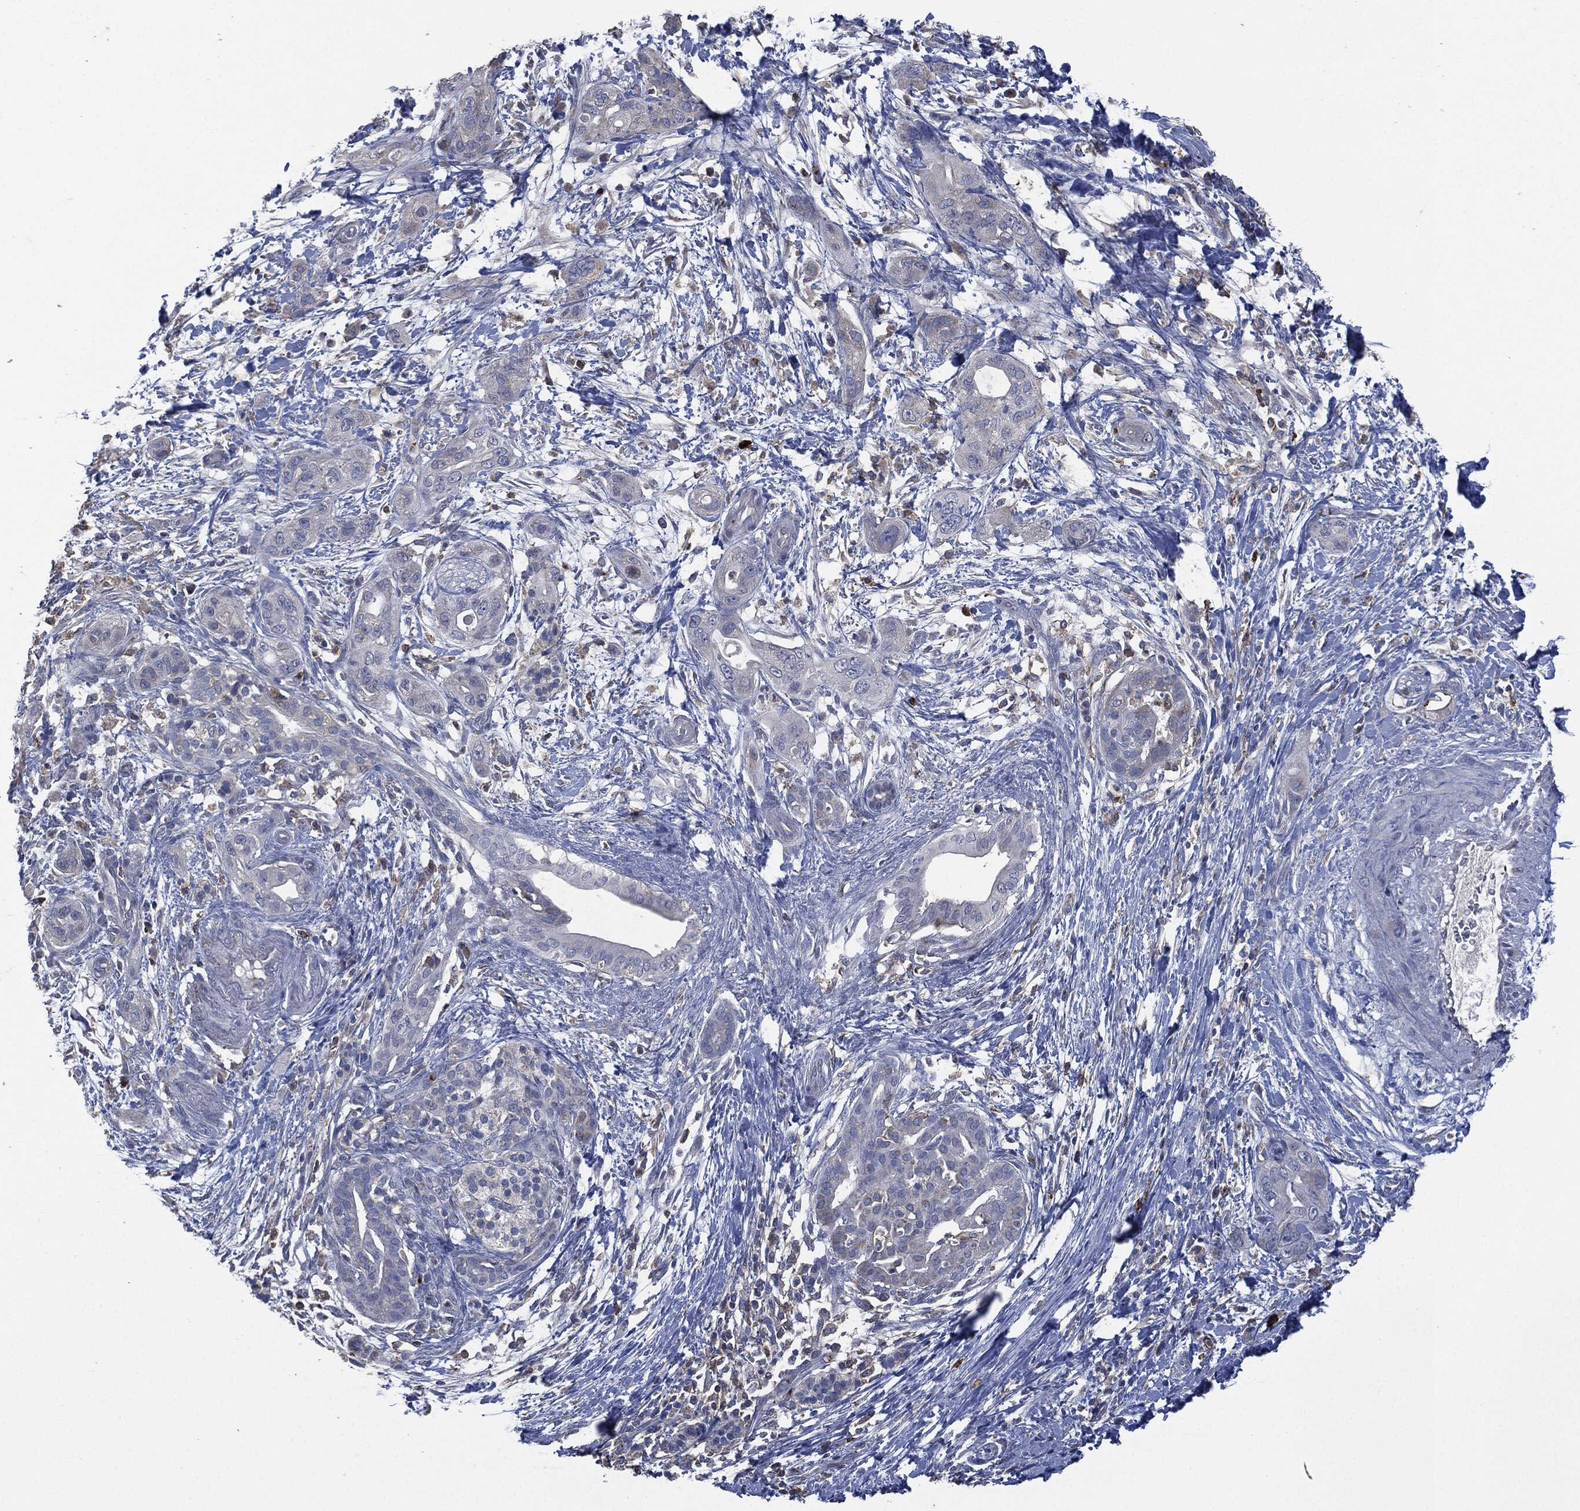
{"staining": {"intensity": "negative", "quantity": "none", "location": "none"}, "tissue": "pancreatic cancer", "cell_type": "Tumor cells", "image_type": "cancer", "snomed": [{"axis": "morphology", "description": "Adenocarcinoma, NOS"}, {"axis": "topography", "description": "Pancreas"}], "caption": "IHC micrograph of pancreatic cancer (adenocarcinoma) stained for a protein (brown), which demonstrates no expression in tumor cells.", "gene": "CD33", "patient": {"sex": "male", "age": 44}}